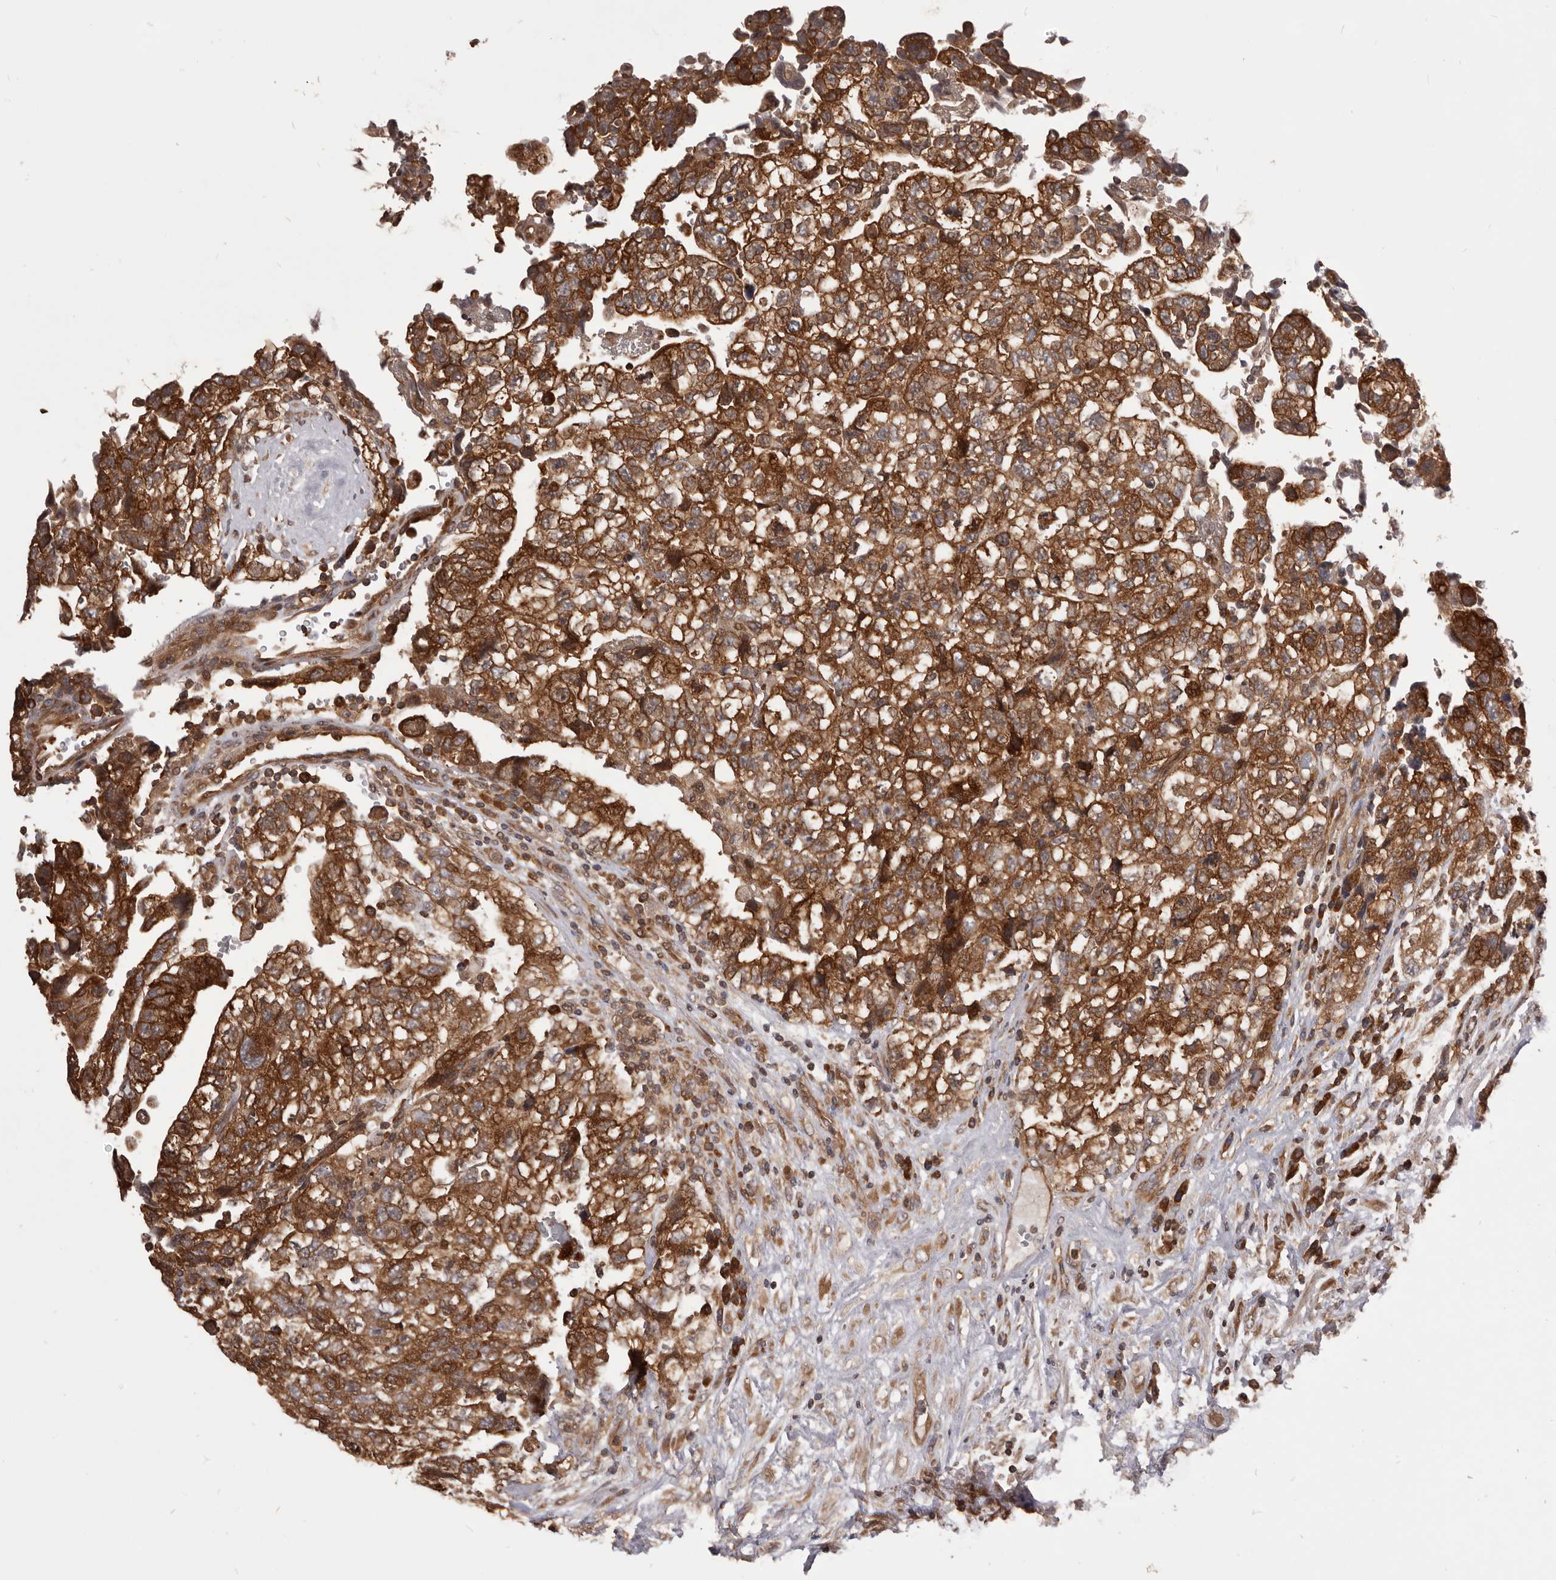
{"staining": {"intensity": "strong", "quantity": ">75%", "location": "cytoplasmic/membranous"}, "tissue": "testis cancer", "cell_type": "Tumor cells", "image_type": "cancer", "snomed": [{"axis": "morphology", "description": "Carcinoma, Embryonal, NOS"}, {"axis": "topography", "description": "Testis"}], "caption": "This is an image of IHC staining of testis cancer, which shows strong positivity in the cytoplasmic/membranous of tumor cells.", "gene": "HBS1L", "patient": {"sex": "male", "age": 36}}